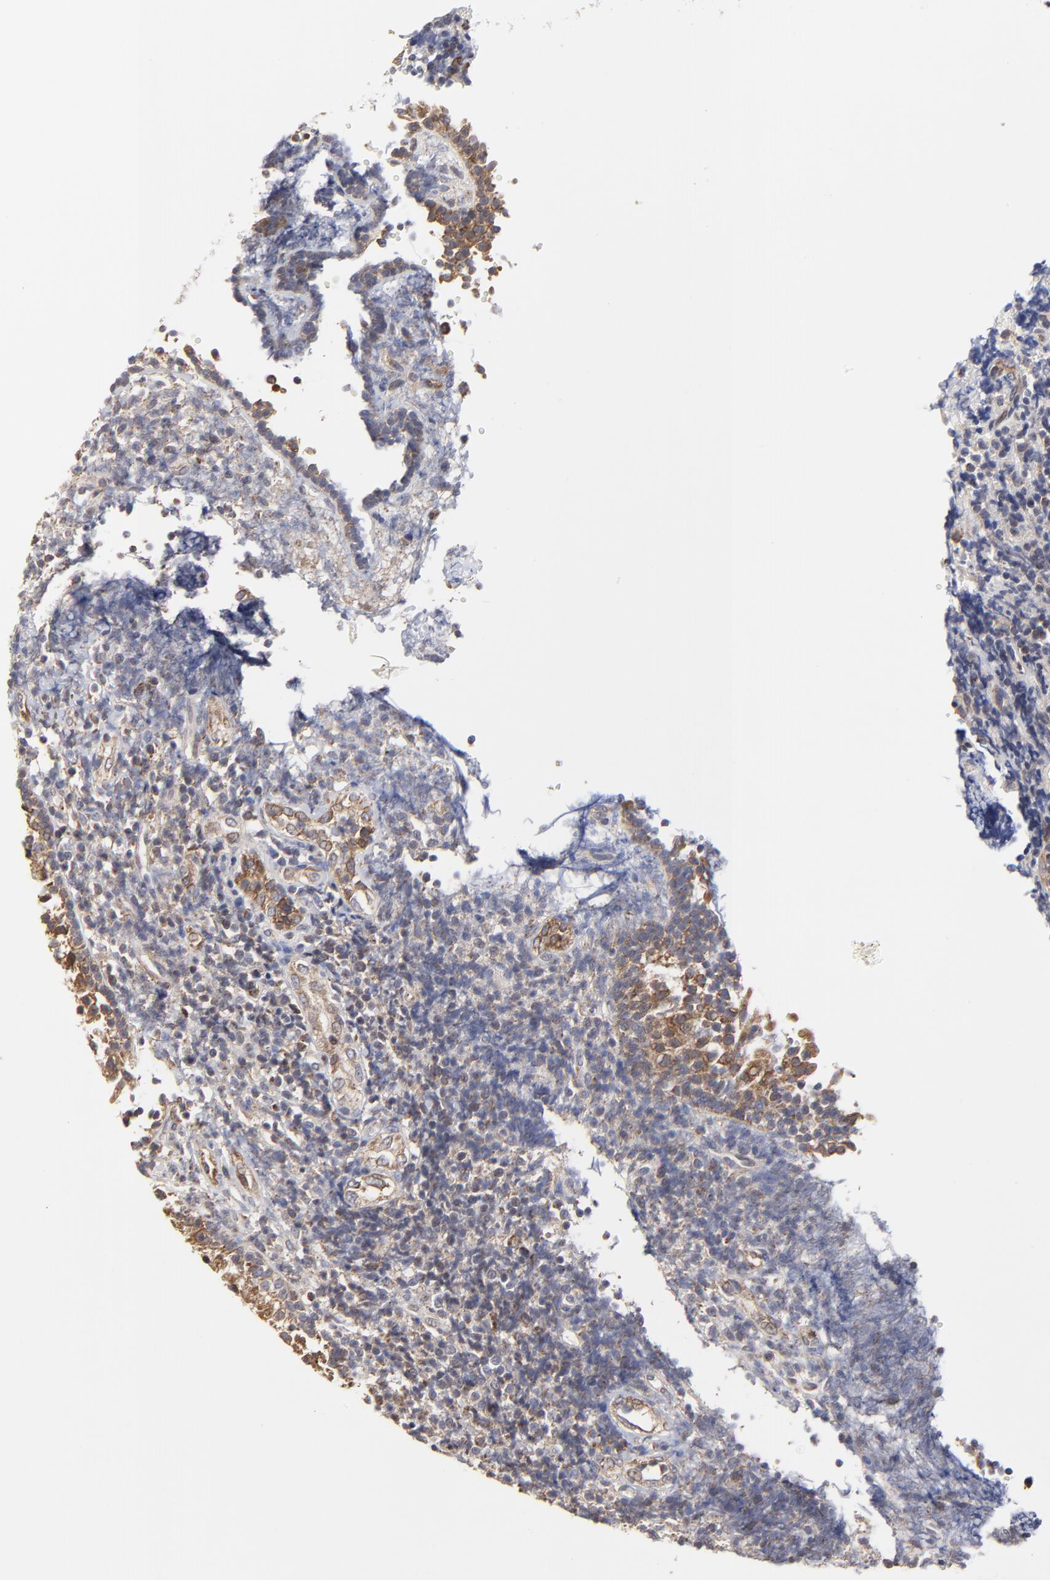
{"staining": {"intensity": "moderate", "quantity": "25%-75%", "location": "cytoplasmic/membranous"}, "tissue": "tonsil", "cell_type": "Germinal center cells", "image_type": "normal", "snomed": [{"axis": "morphology", "description": "Normal tissue, NOS"}, {"axis": "topography", "description": "Tonsil"}], "caption": "Normal tonsil shows moderate cytoplasmic/membranous staining in about 25%-75% of germinal center cells, visualized by immunohistochemistry. Immunohistochemistry stains the protein of interest in brown and the nuclei are stained blue.", "gene": "ZNF550", "patient": {"sex": "female", "age": 40}}